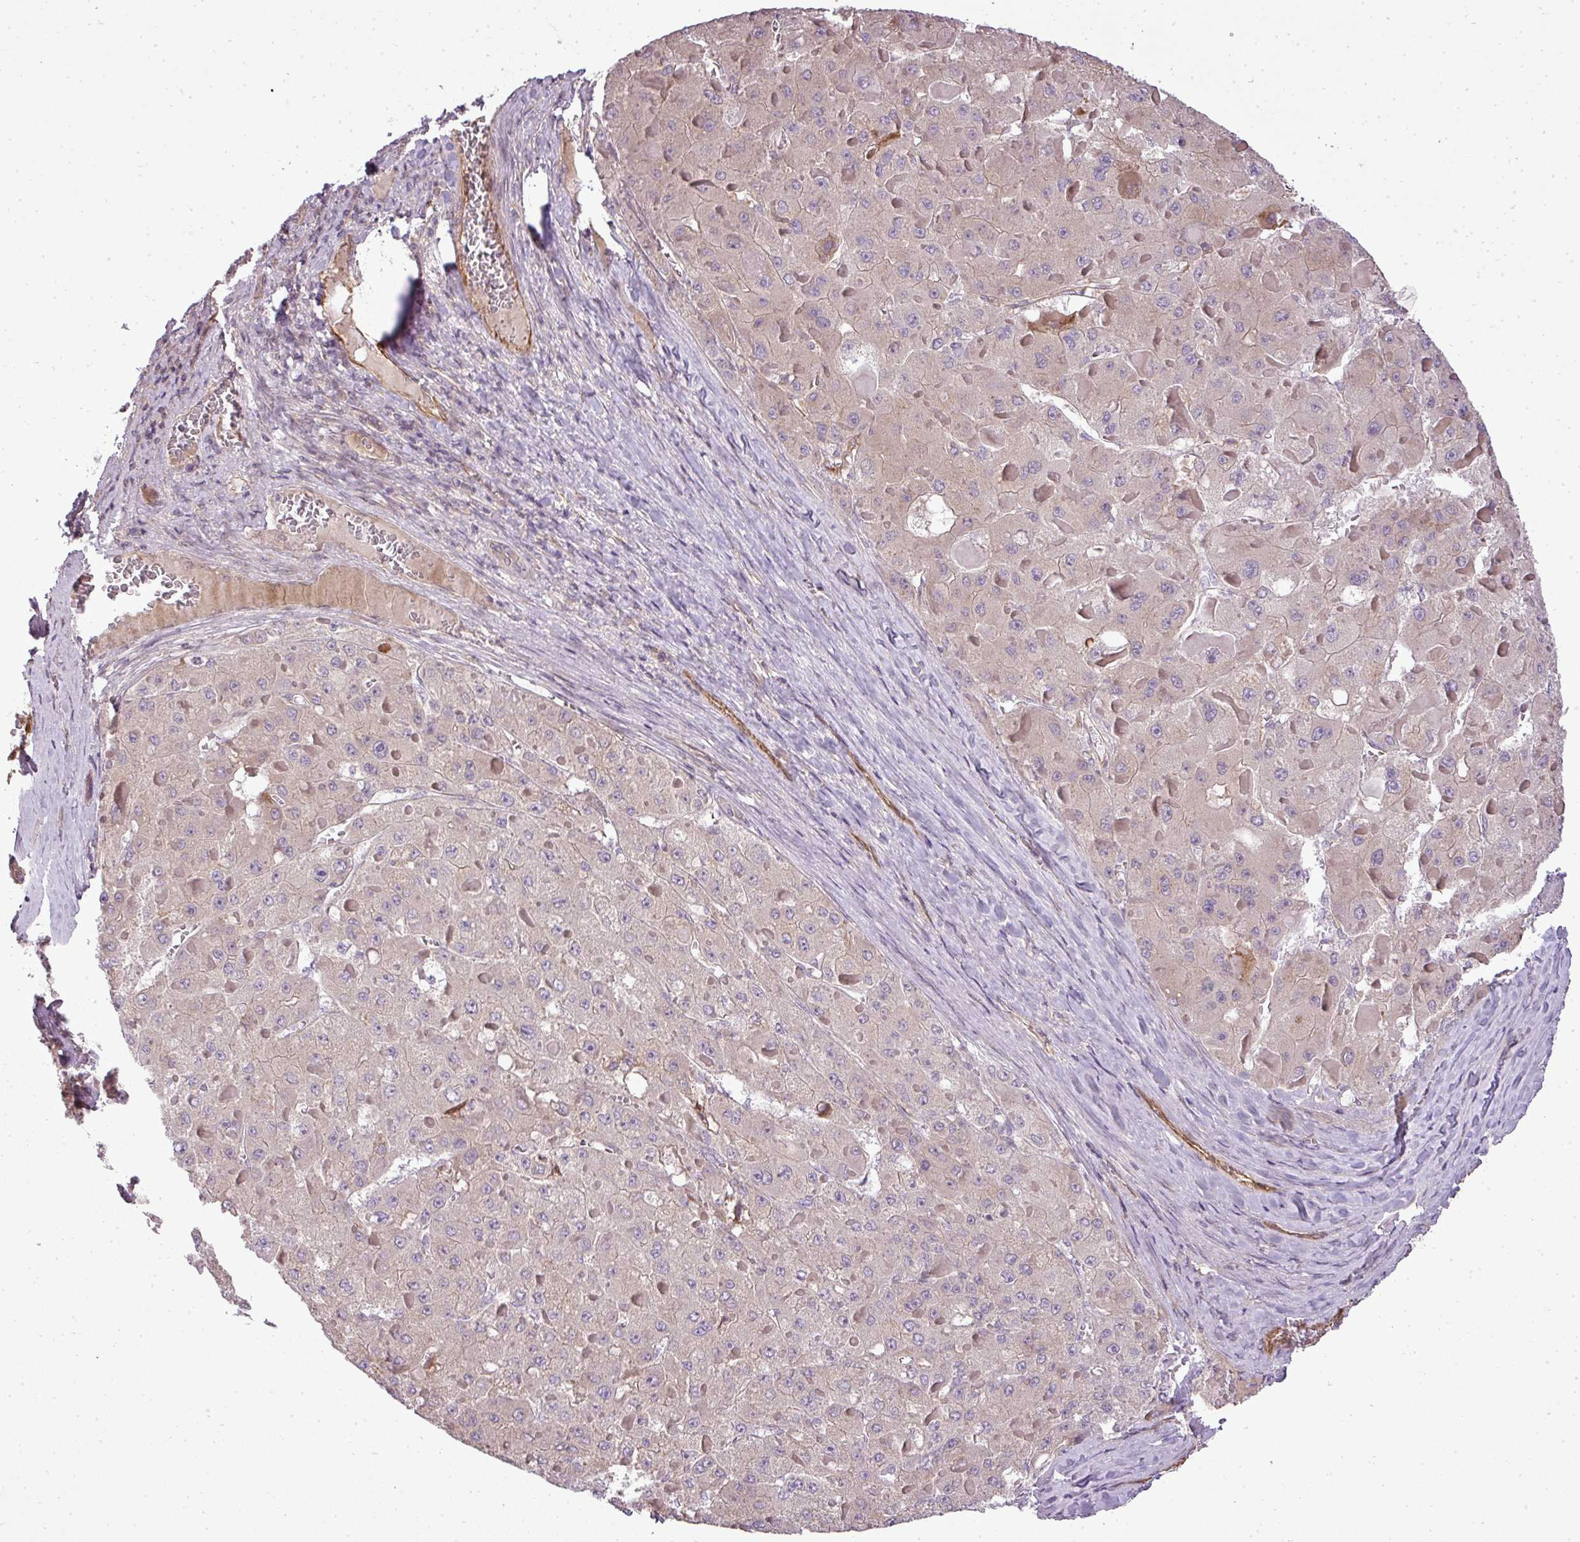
{"staining": {"intensity": "weak", "quantity": "<25%", "location": "cytoplasmic/membranous"}, "tissue": "liver cancer", "cell_type": "Tumor cells", "image_type": "cancer", "snomed": [{"axis": "morphology", "description": "Carcinoma, Hepatocellular, NOS"}, {"axis": "topography", "description": "Liver"}], "caption": "Immunohistochemistry (IHC) of human liver cancer shows no positivity in tumor cells.", "gene": "PDRG1", "patient": {"sex": "female", "age": 73}}